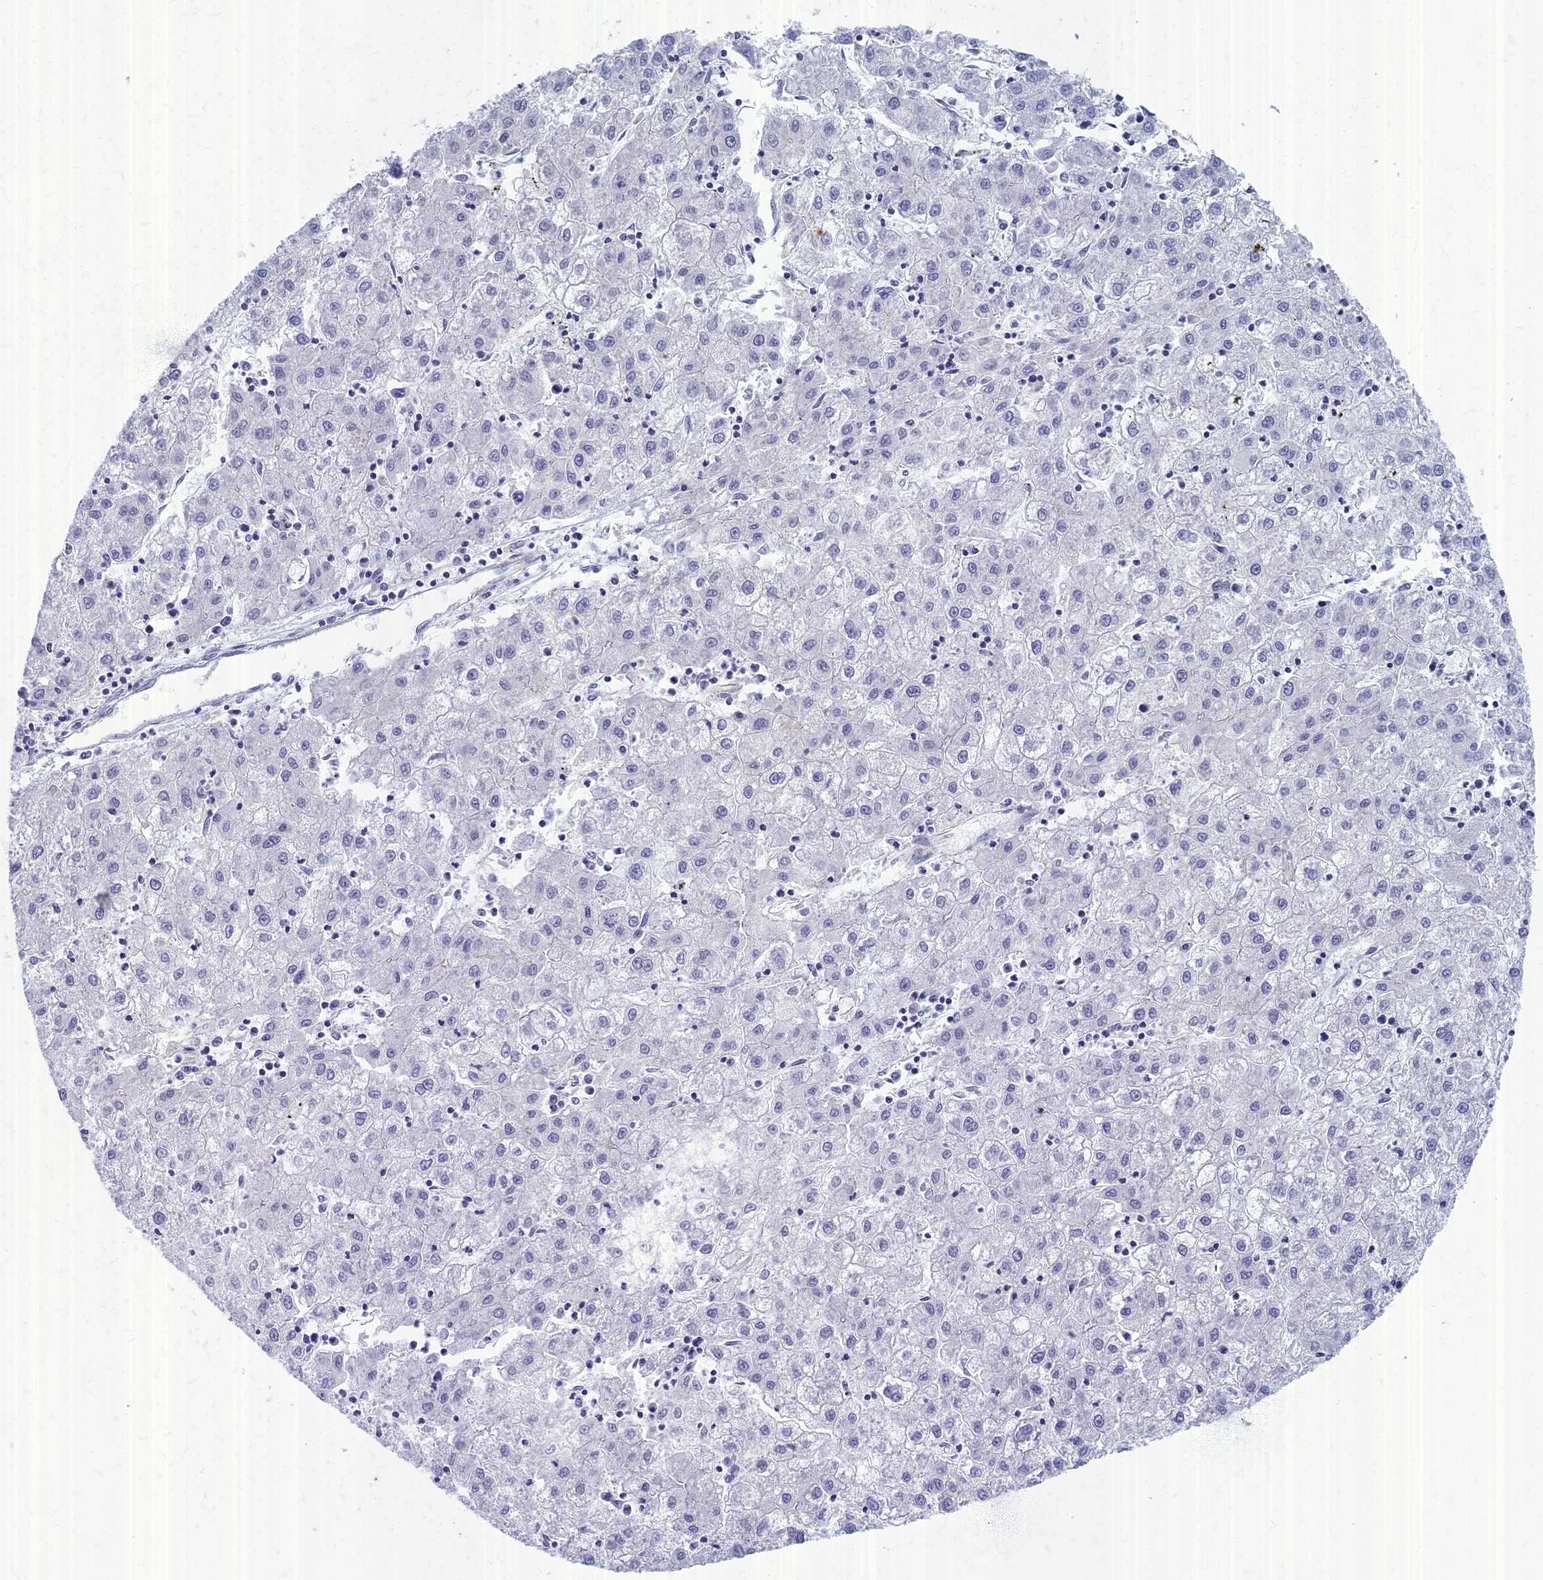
{"staining": {"intensity": "negative", "quantity": "none", "location": "none"}, "tissue": "liver cancer", "cell_type": "Tumor cells", "image_type": "cancer", "snomed": [{"axis": "morphology", "description": "Carcinoma, Hepatocellular, NOS"}, {"axis": "topography", "description": "Liver"}], "caption": "Protein analysis of liver cancer (hepatocellular carcinoma) displays no significant staining in tumor cells.", "gene": "AP4E1", "patient": {"sex": "male", "age": 72}}